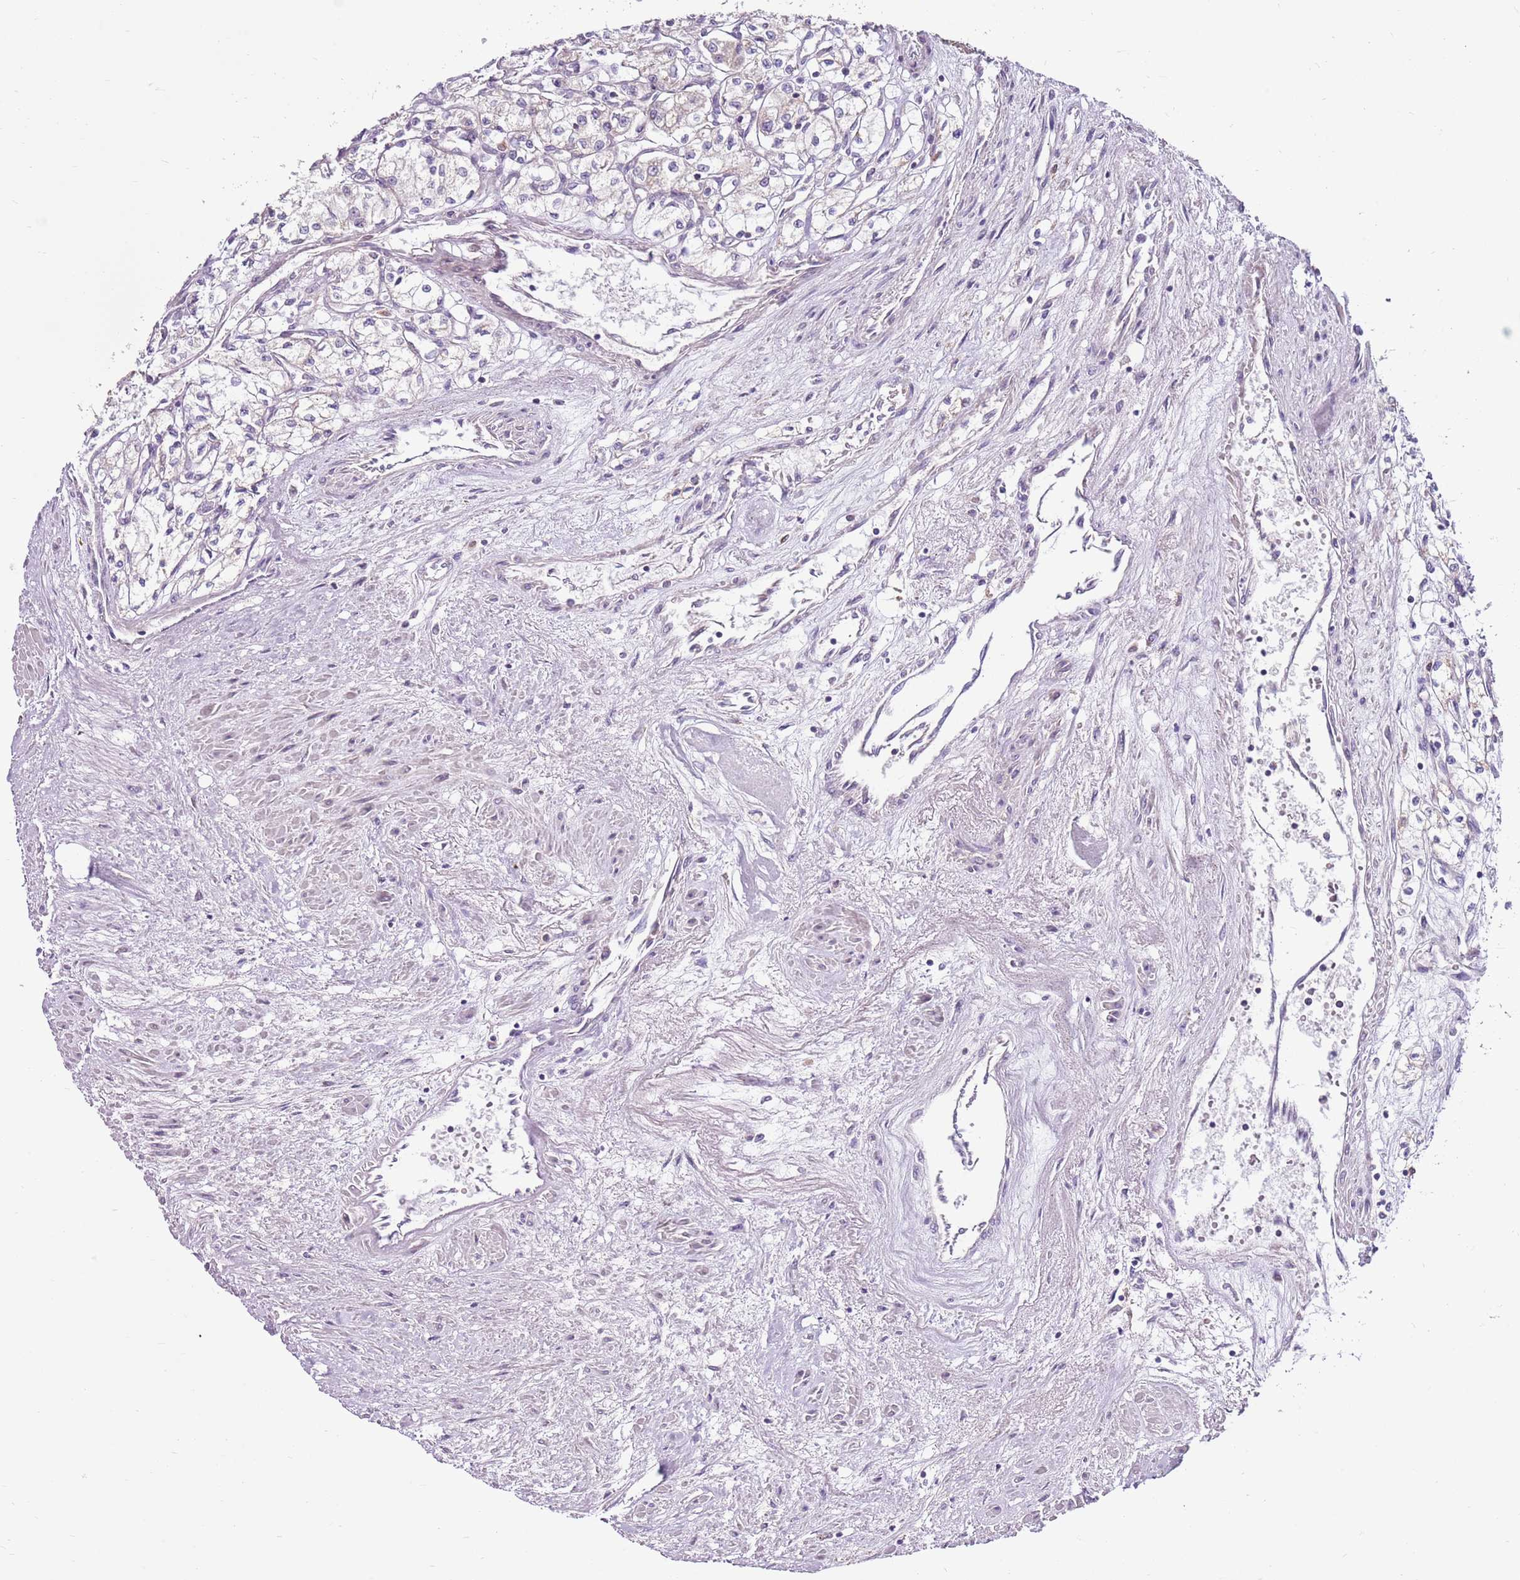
{"staining": {"intensity": "negative", "quantity": "none", "location": "none"}, "tissue": "renal cancer", "cell_type": "Tumor cells", "image_type": "cancer", "snomed": [{"axis": "morphology", "description": "Adenocarcinoma, NOS"}, {"axis": "topography", "description": "Kidney"}], "caption": "A high-resolution histopathology image shows IHC staining of adenocarcinoma (renal), which reveals no significant expression in tumor cells.", "gene": "SMG1", "patient": {"sex": "male", "age": 59}}